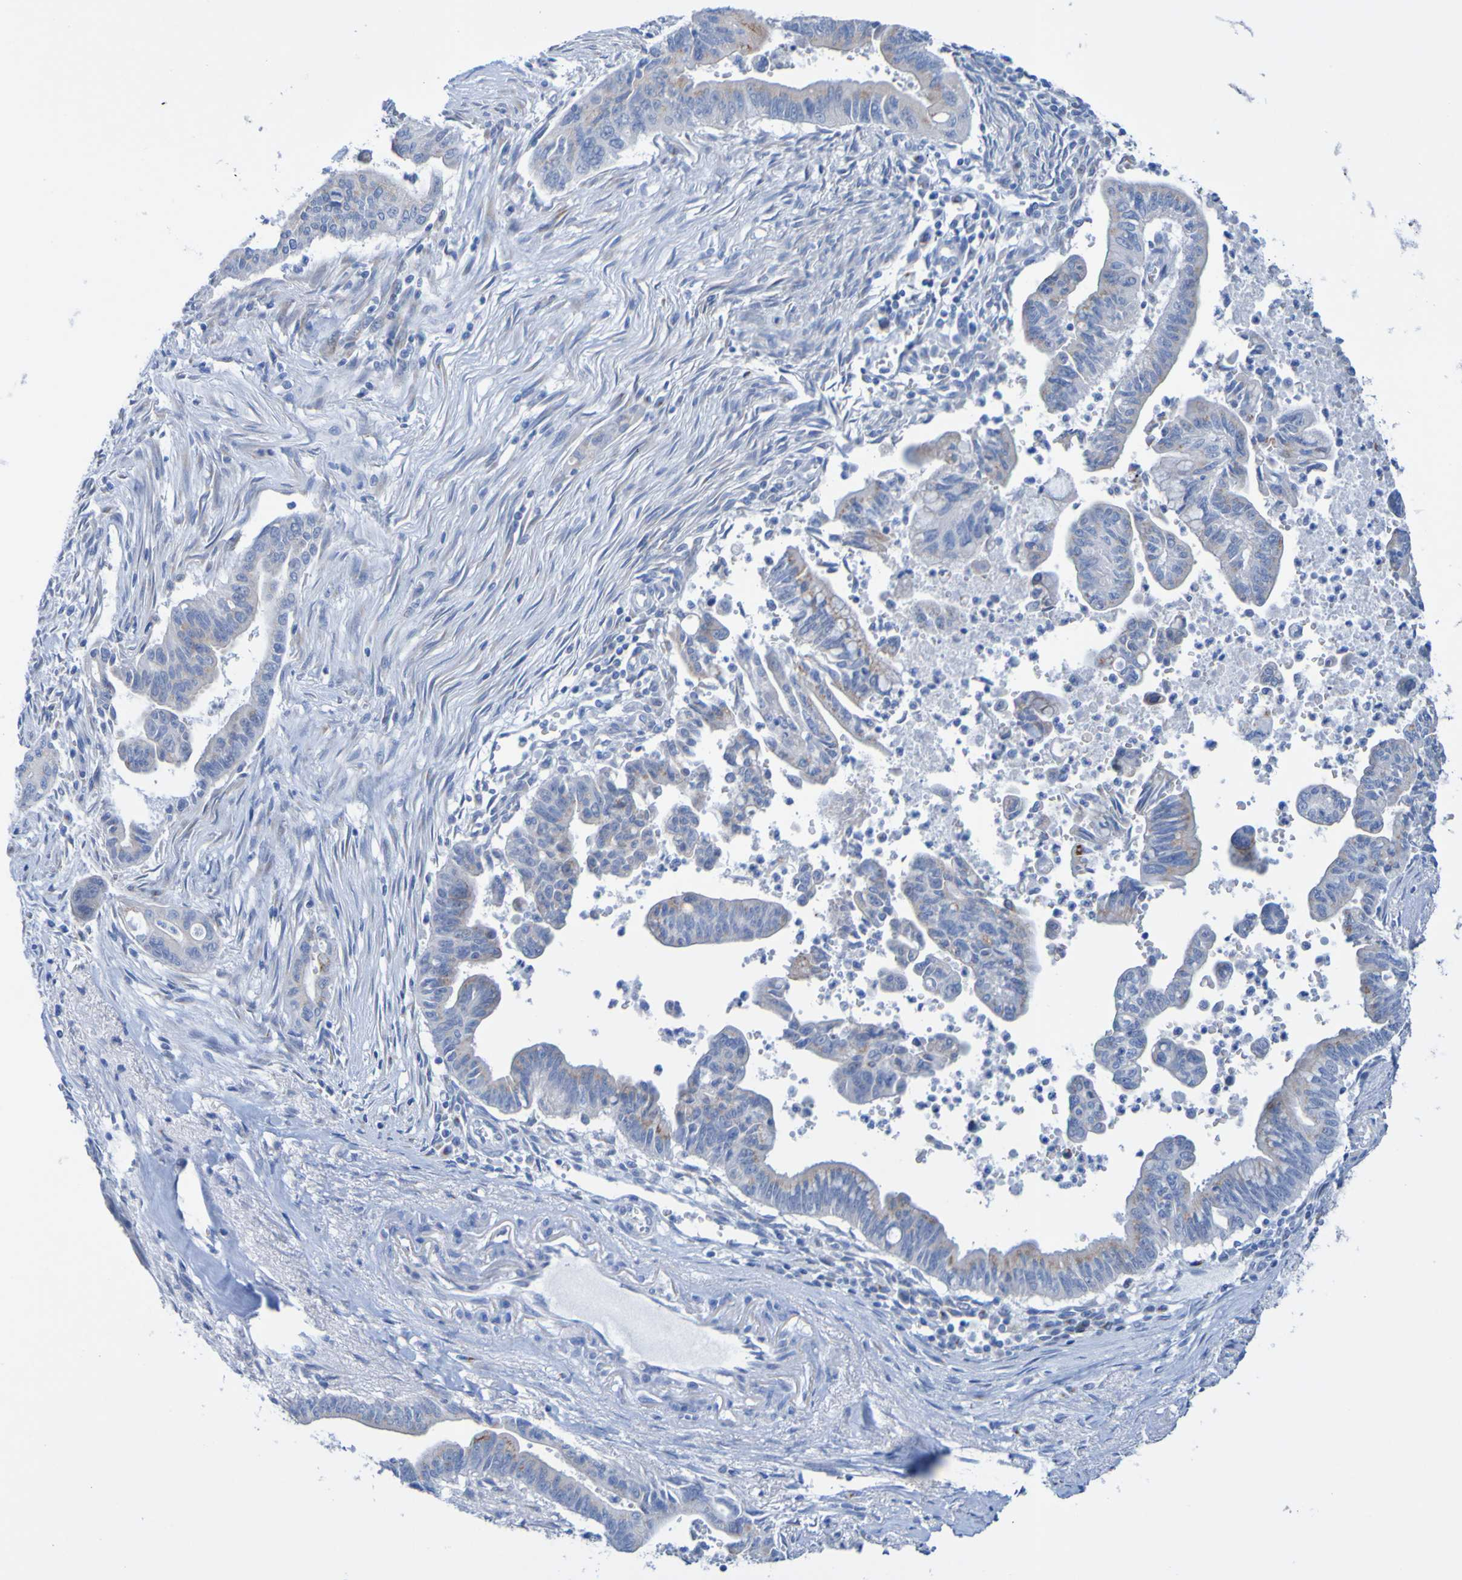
{"staining": {"intensity": "moderate", "quantity": "<25%", "location": "cytoplasmic/membranous"}, "tissue": "pancreatic cancer", "cell_type": "Tumor cells", "image_type": "cancer", "snomed": [{"axis": "morphology", "description": "Adenocarcinoma, NOS"}, {"axis": "topography", "description": "Pancreas"}], "caption": "Brown immunohistochemical staining in human adenocarcinoma (pancreatic) demonstrates moderate cytoplasmic/membranous expression in approximately <25% of tumor cells.", "gene": "ACMSD", "patient": {"sex": "male", "age": 70}}